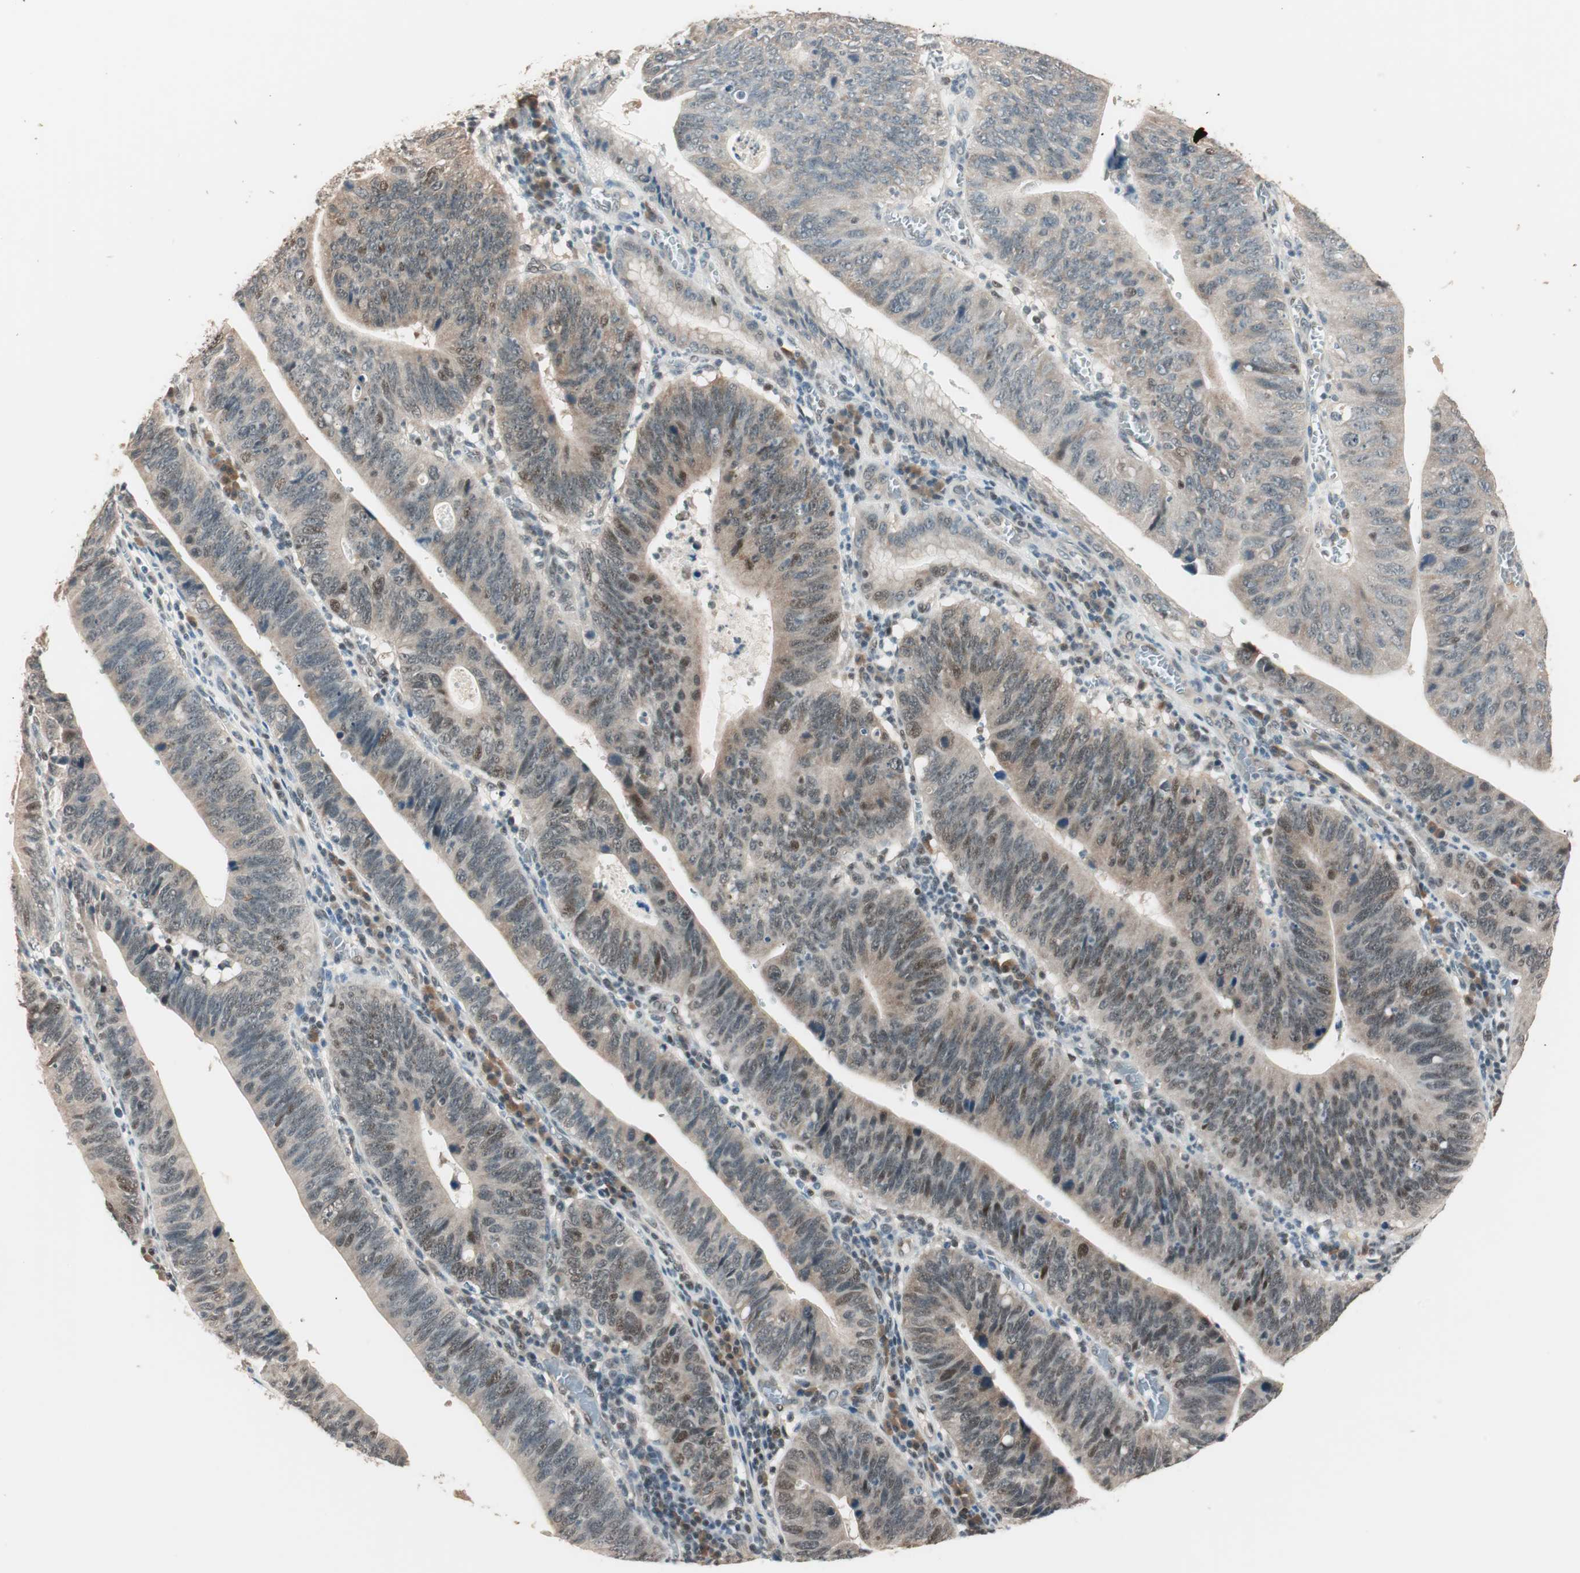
{"staining": {"intensity": "weak", "quantity": "<25%", "location": "cytoplasmic/membranous,nuclear"}, "tissue": "stomach cancer", "cell_type": "Tumor cells", "image_type": "cancer", "snomed": [{"axis": "morphology", "description": "Adenocarcinoma, NOS"}, {"axis": "topography", "description": "Stomach"}], "caption": "This photomicrograph is of stomach cancer stained with IHC to label a protein in brown with the nuclei are counter-stained blue. There is no staining in tumor cells. Nuclei are stained in blue.", "gene": "NFRKB", "patient": {"sex": "male", "age": 59}}